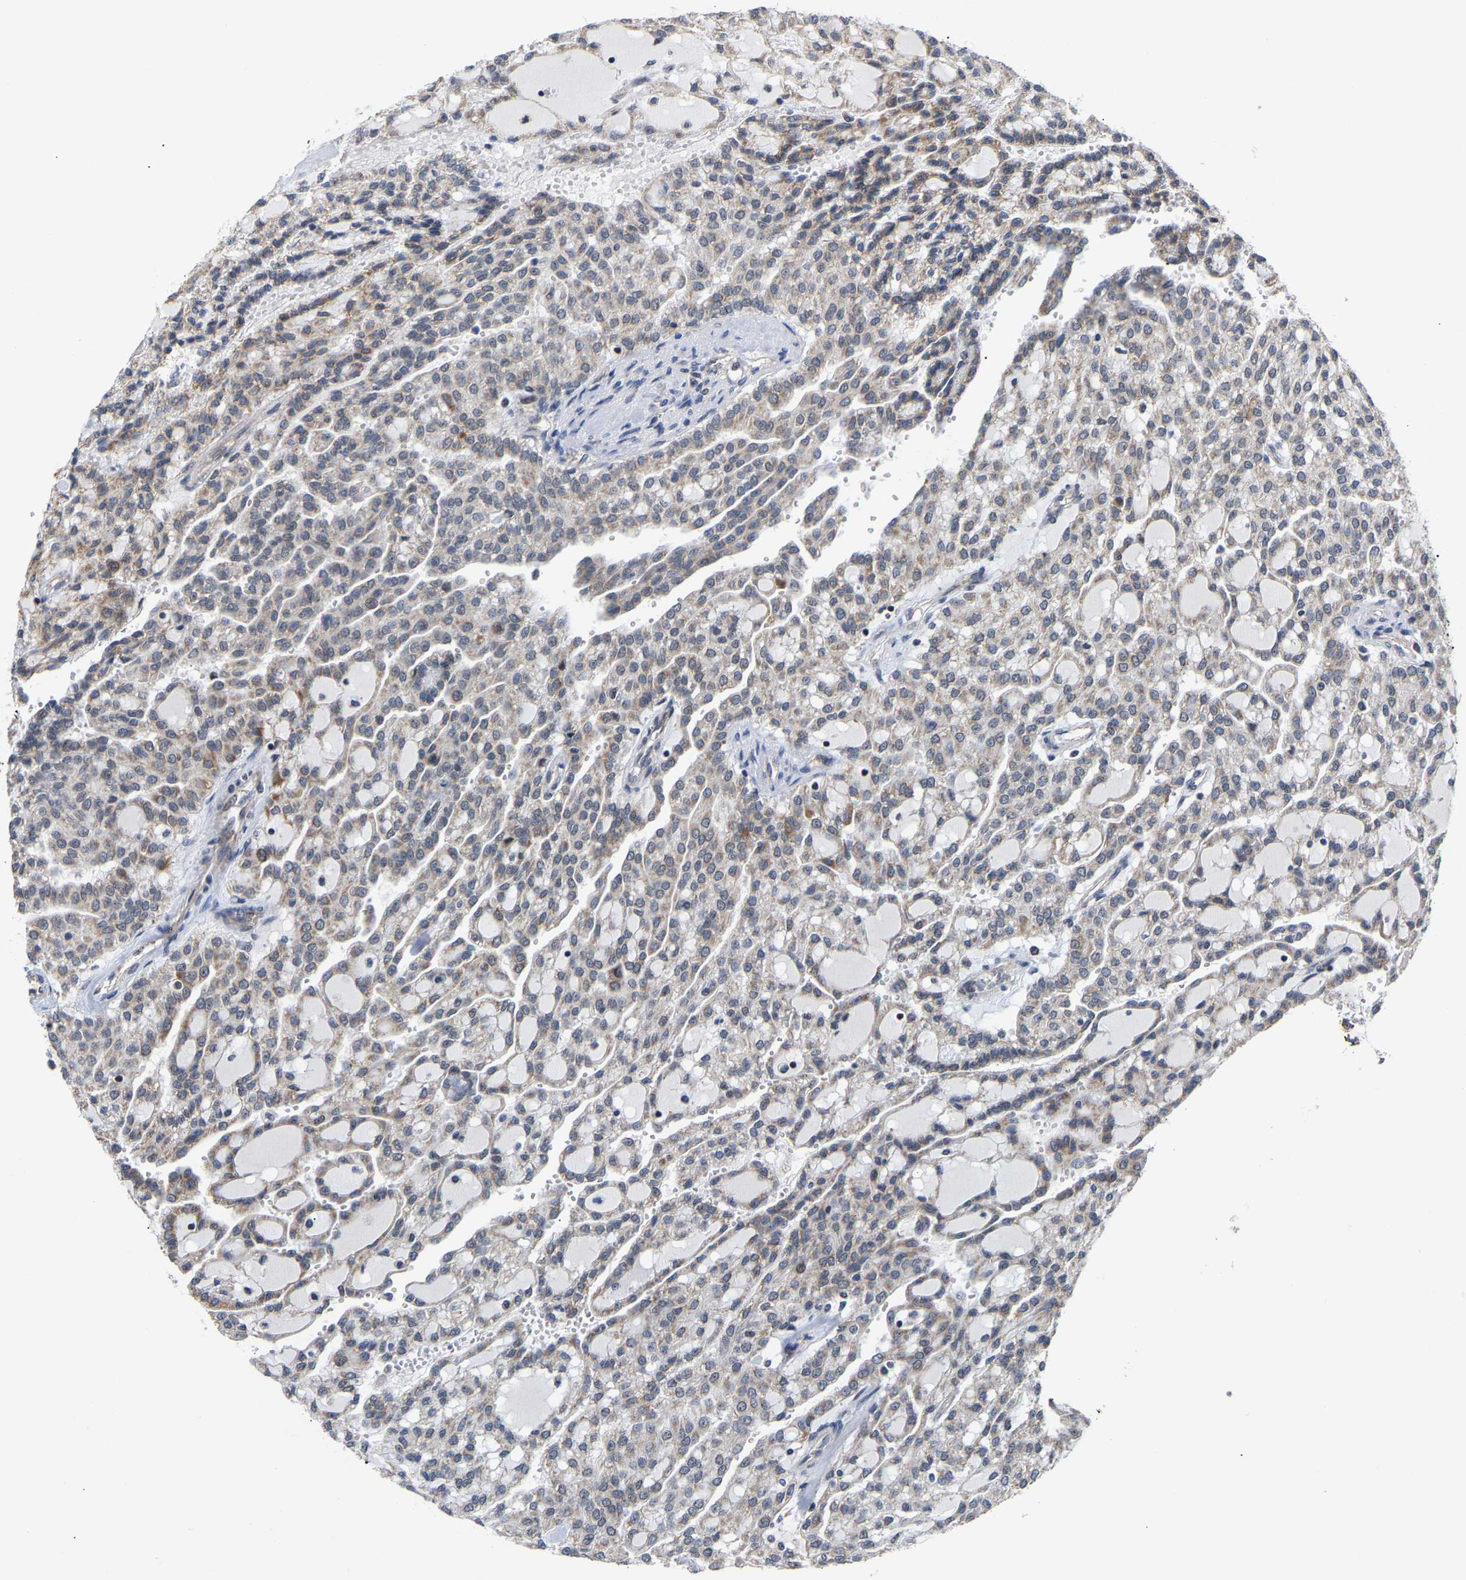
{"staining": {"intensity": "moderate", "quantity": "<25%", "location": "cytoplasmic/membranous"}, "tissue": "renal cancer", "cell_type": "Tumor cells", "image_type": "cancer", "snomed": [{"axis": "morphology", "description": "Adenocarcinoma, NOS"}, {"axis": "topography", "description": "Kidney"}], "caption": "Immunohistochemical staining of human renal adenocarcinoma shows moderate cytoplasmic/membranous protein staining in about <25% of tumor cells.", "gene": "PCNT", "patient": {"sex": "male", "age": 63}}